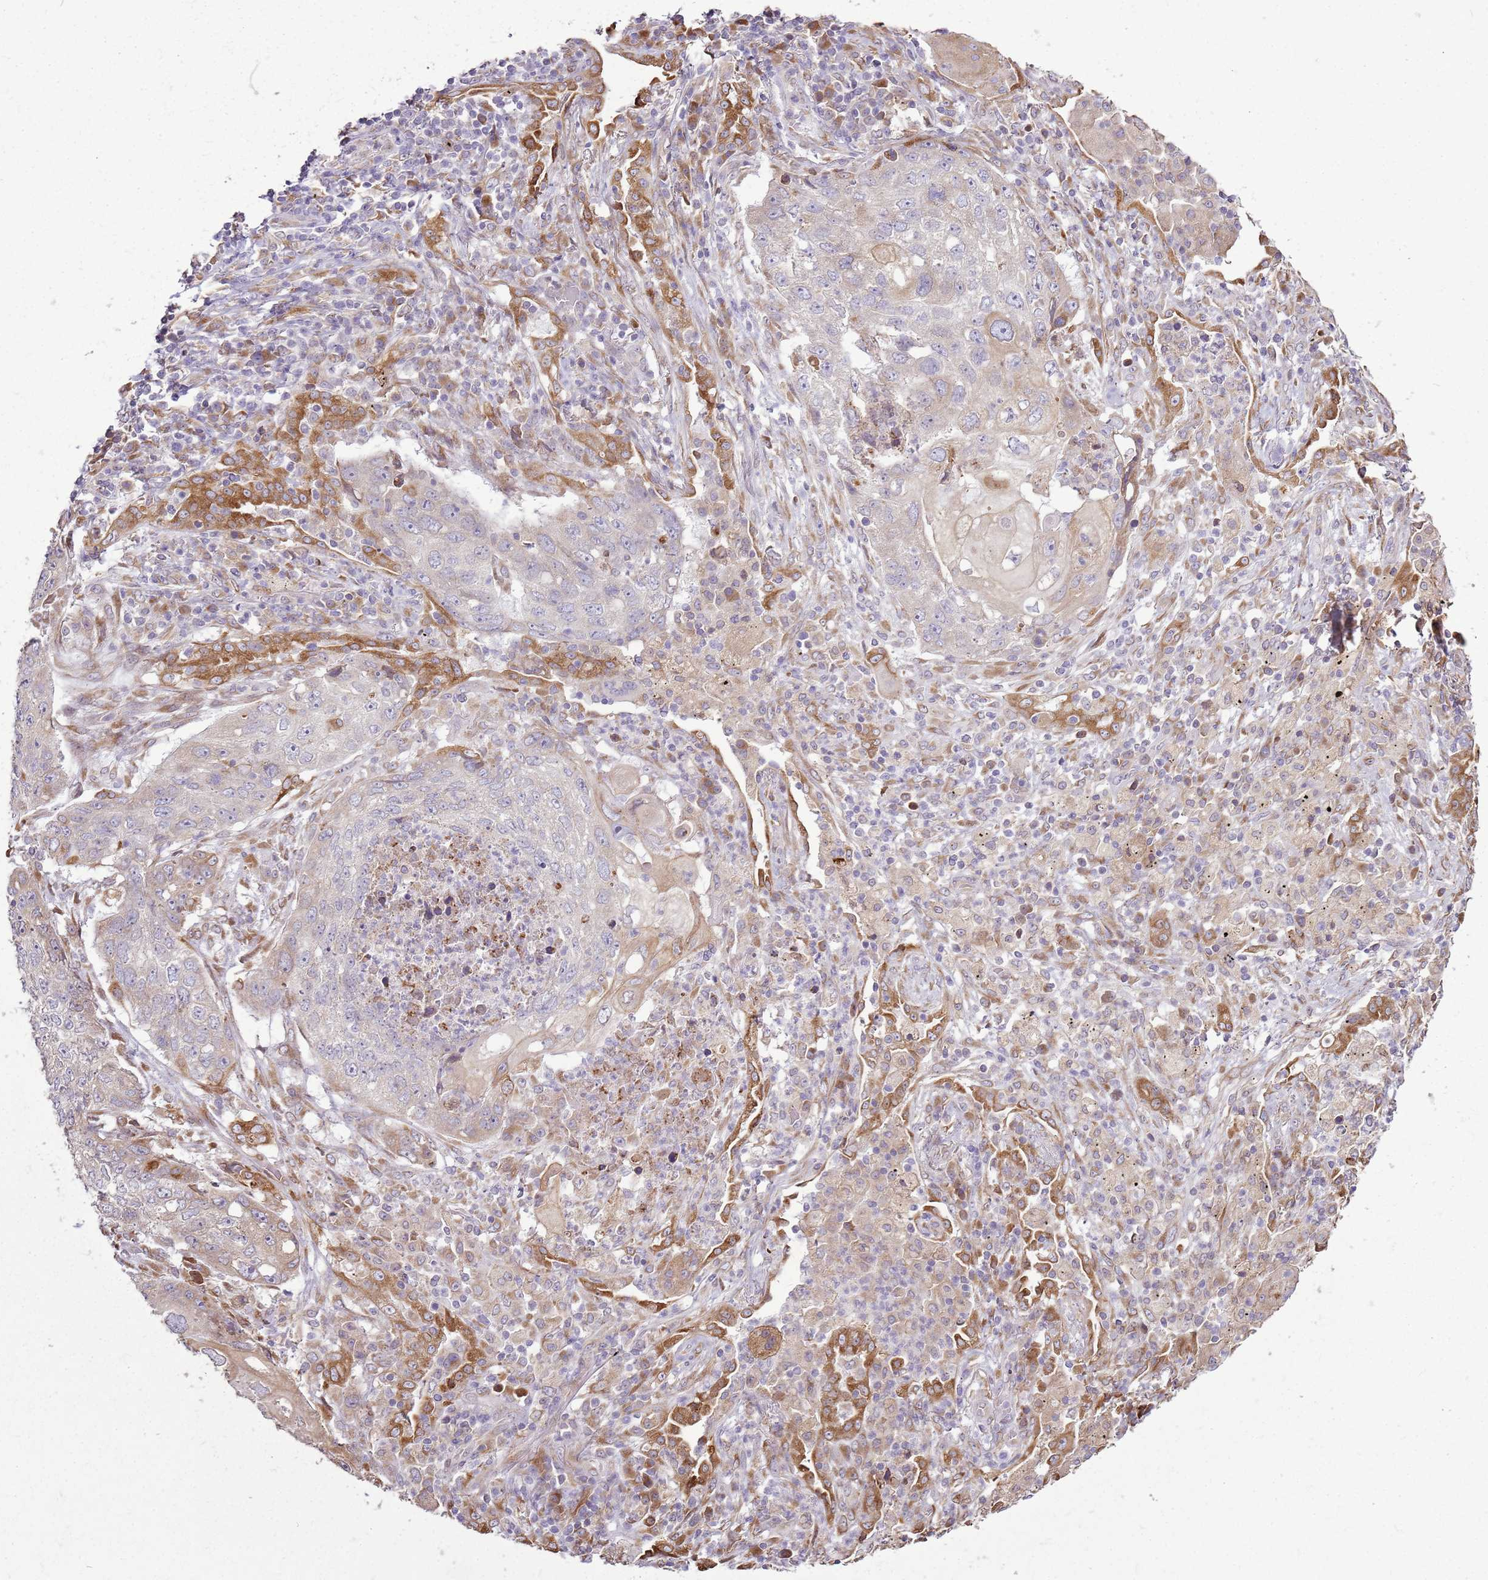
{"staining": {"intensity": "weak", "quantity": "<25%", "location": "cytoplasmic/membranous"}, "tissue": "lung cancer", "cell_type": "Tumor cells", "image_type": "cancer", "snomed": [{"axis": "morphology", "description": "Squamous cell carcinoma, NOS"}, {"axis": "topography", "description": "Lung"}], "caption": "Immunohistochemical staining of lung cancer (squamous cell carcinoma) demonstrates no significant positivity in tumor cells.", "gene": "TMED10", "patient": {"sex": "female", "age": 63}}